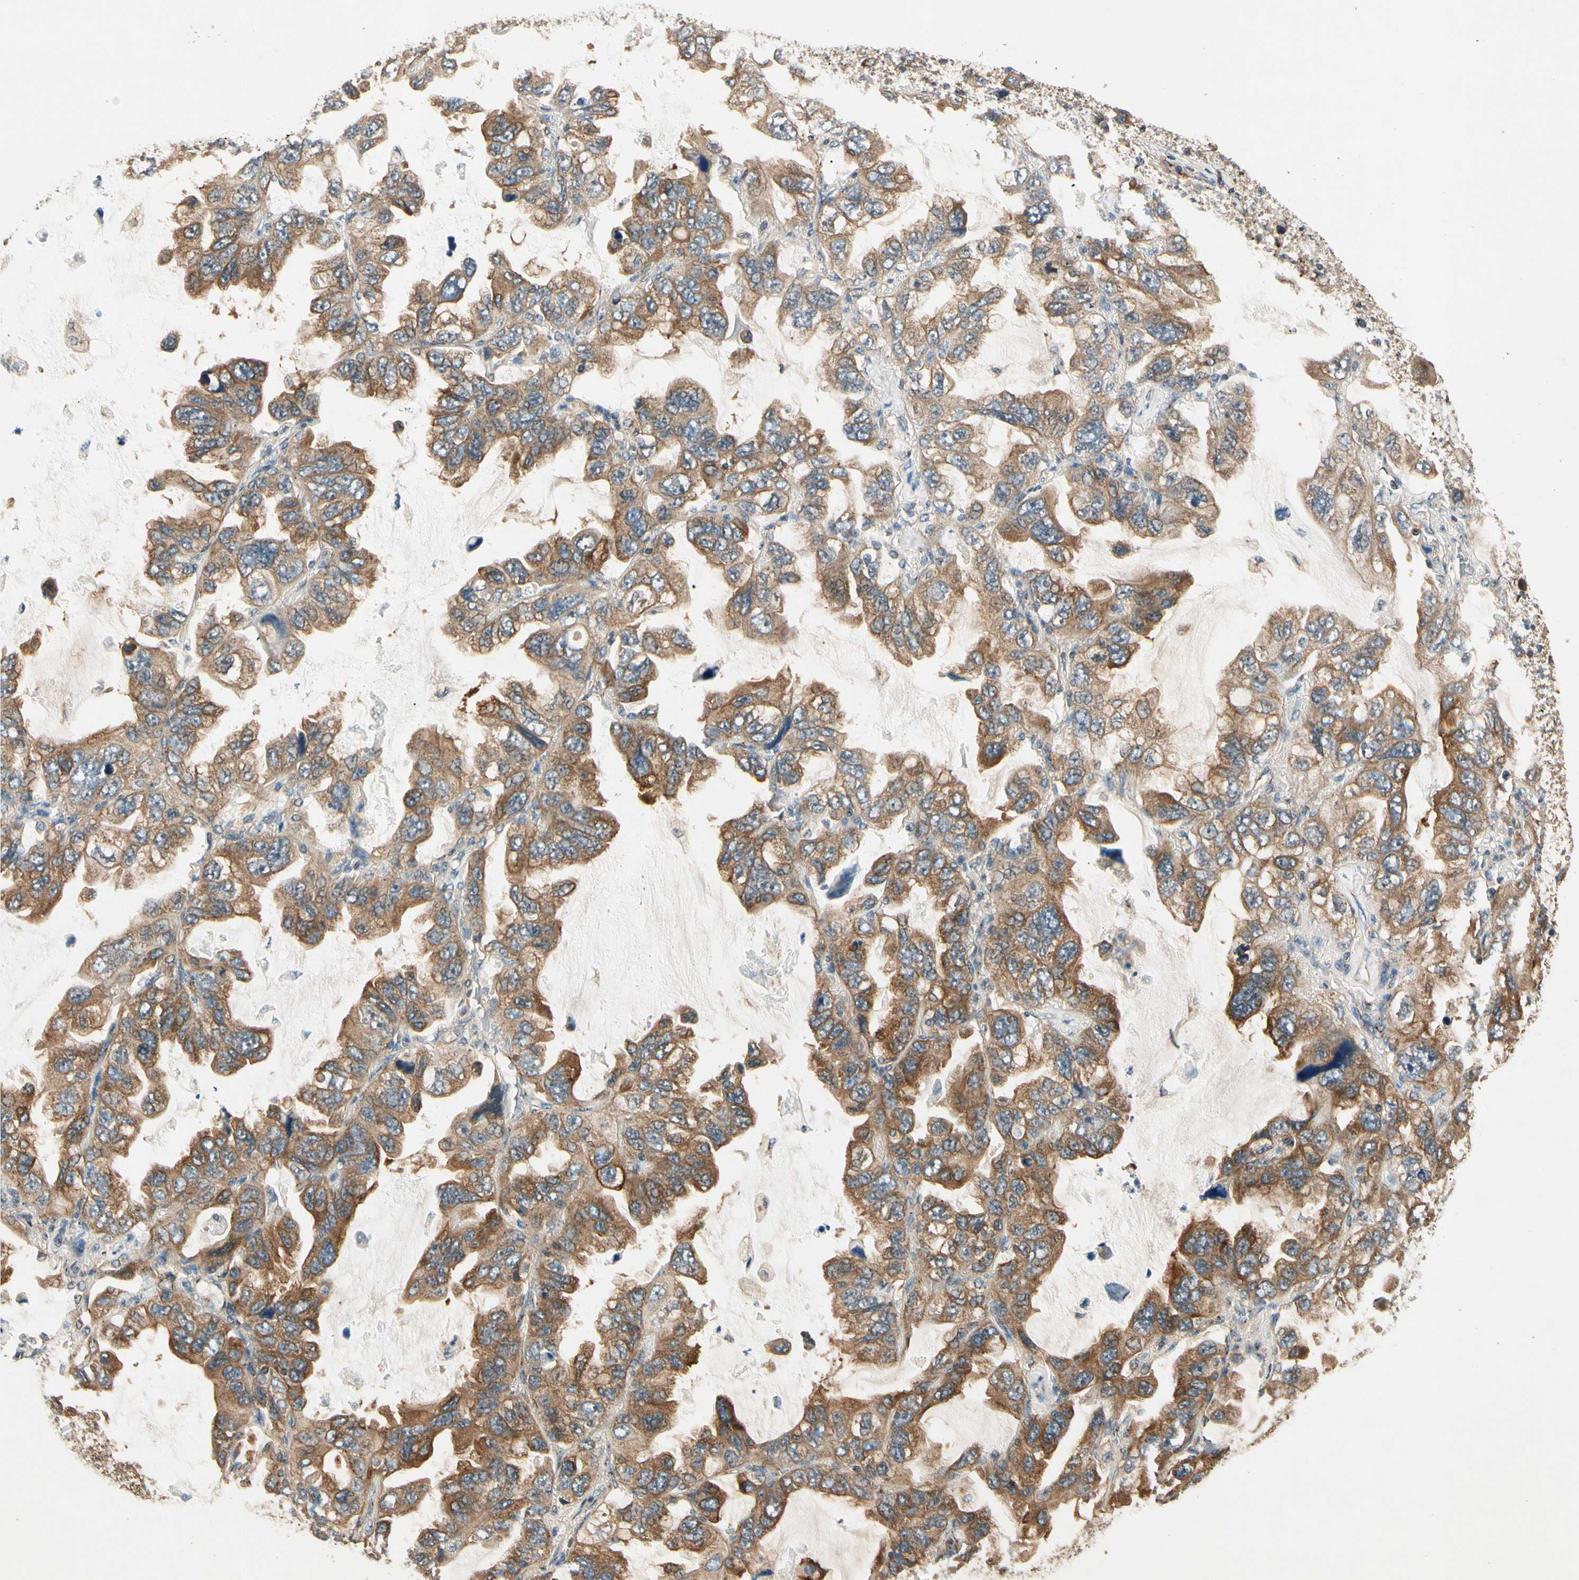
{"staining": {"intensity": "moderate", "quantity": ">75%", "location": "cytoplasmic/membranous"}, "tissue": "lung cancer", "cell_type": "Tumor cells", "image_type": "cancer", "snomed": [{"axis": "morphology", "description": "Squamous cell carcinoma, NOS"}, {"axis": "topography", "description": "Lung"}], "caption": "This is a histology image of immunohistochemistry (IHC) staining of lung cancer (squamous cell carcinoma), which shows moderate expression in the cytoplasmic/membranous of tumor cells.", "gene": "AKAP9", "patient": {"sex": "female", "age": 73}}